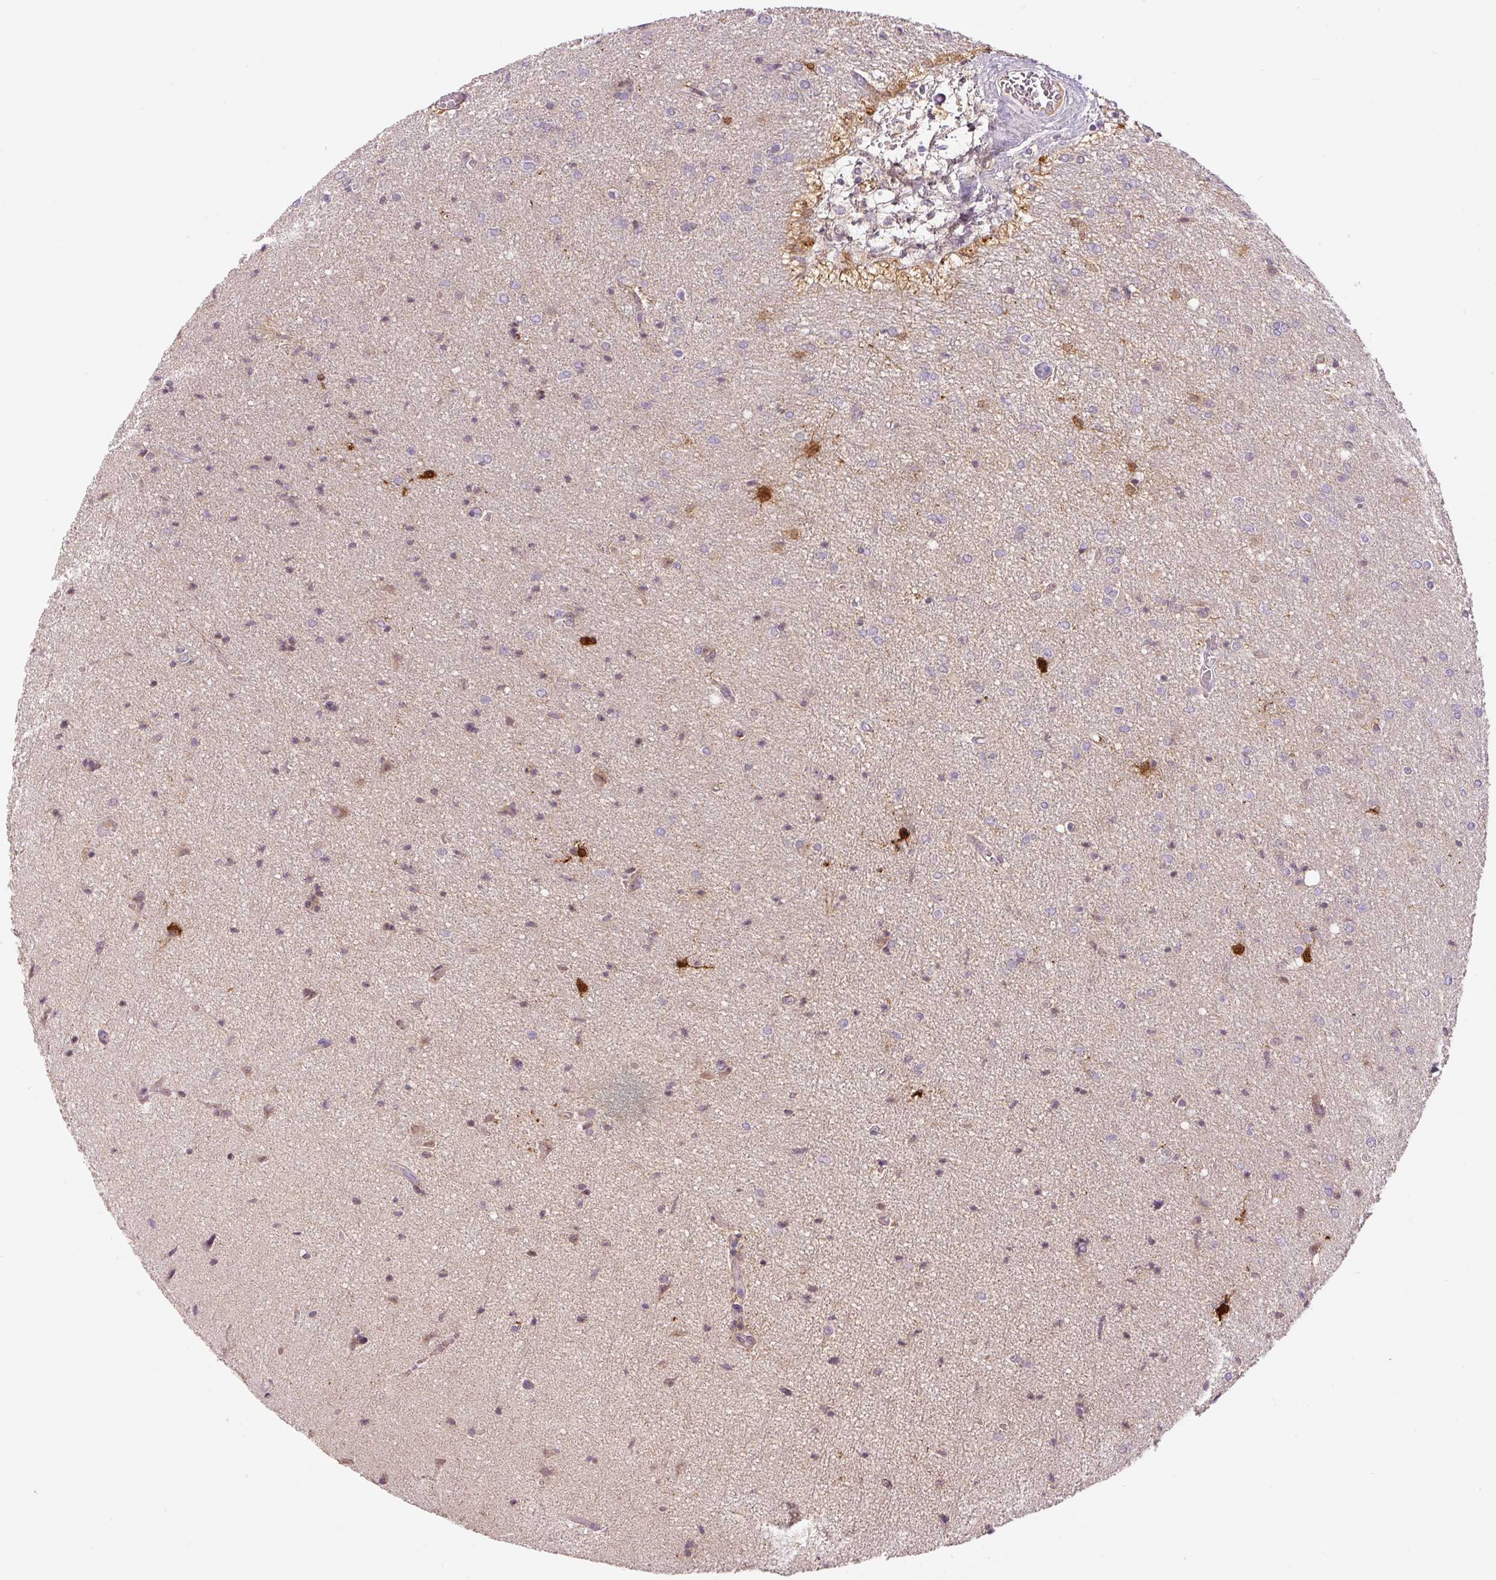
{"staining": {"intensity": "weak", "quantity": "25%-75%", "location": "cytoplasmic/membranous"}, "tissue": "glioma", "cell_type": "Tumor cells", "image_type": "cancer", "snomed": [{"axis": "morphology", "description": "Glioma, malignant, Low grade"}, {"axis": "topography", "description": "Brain"}], "caption": "A low amount of weak cytoplasmic/membranous expression is appreciated in approximately 25%-75% of tumor cells in low-grade glioma (malignant) tissue.", "gene": "FABP7", "patient": {"sex": "male", "age": 26}}